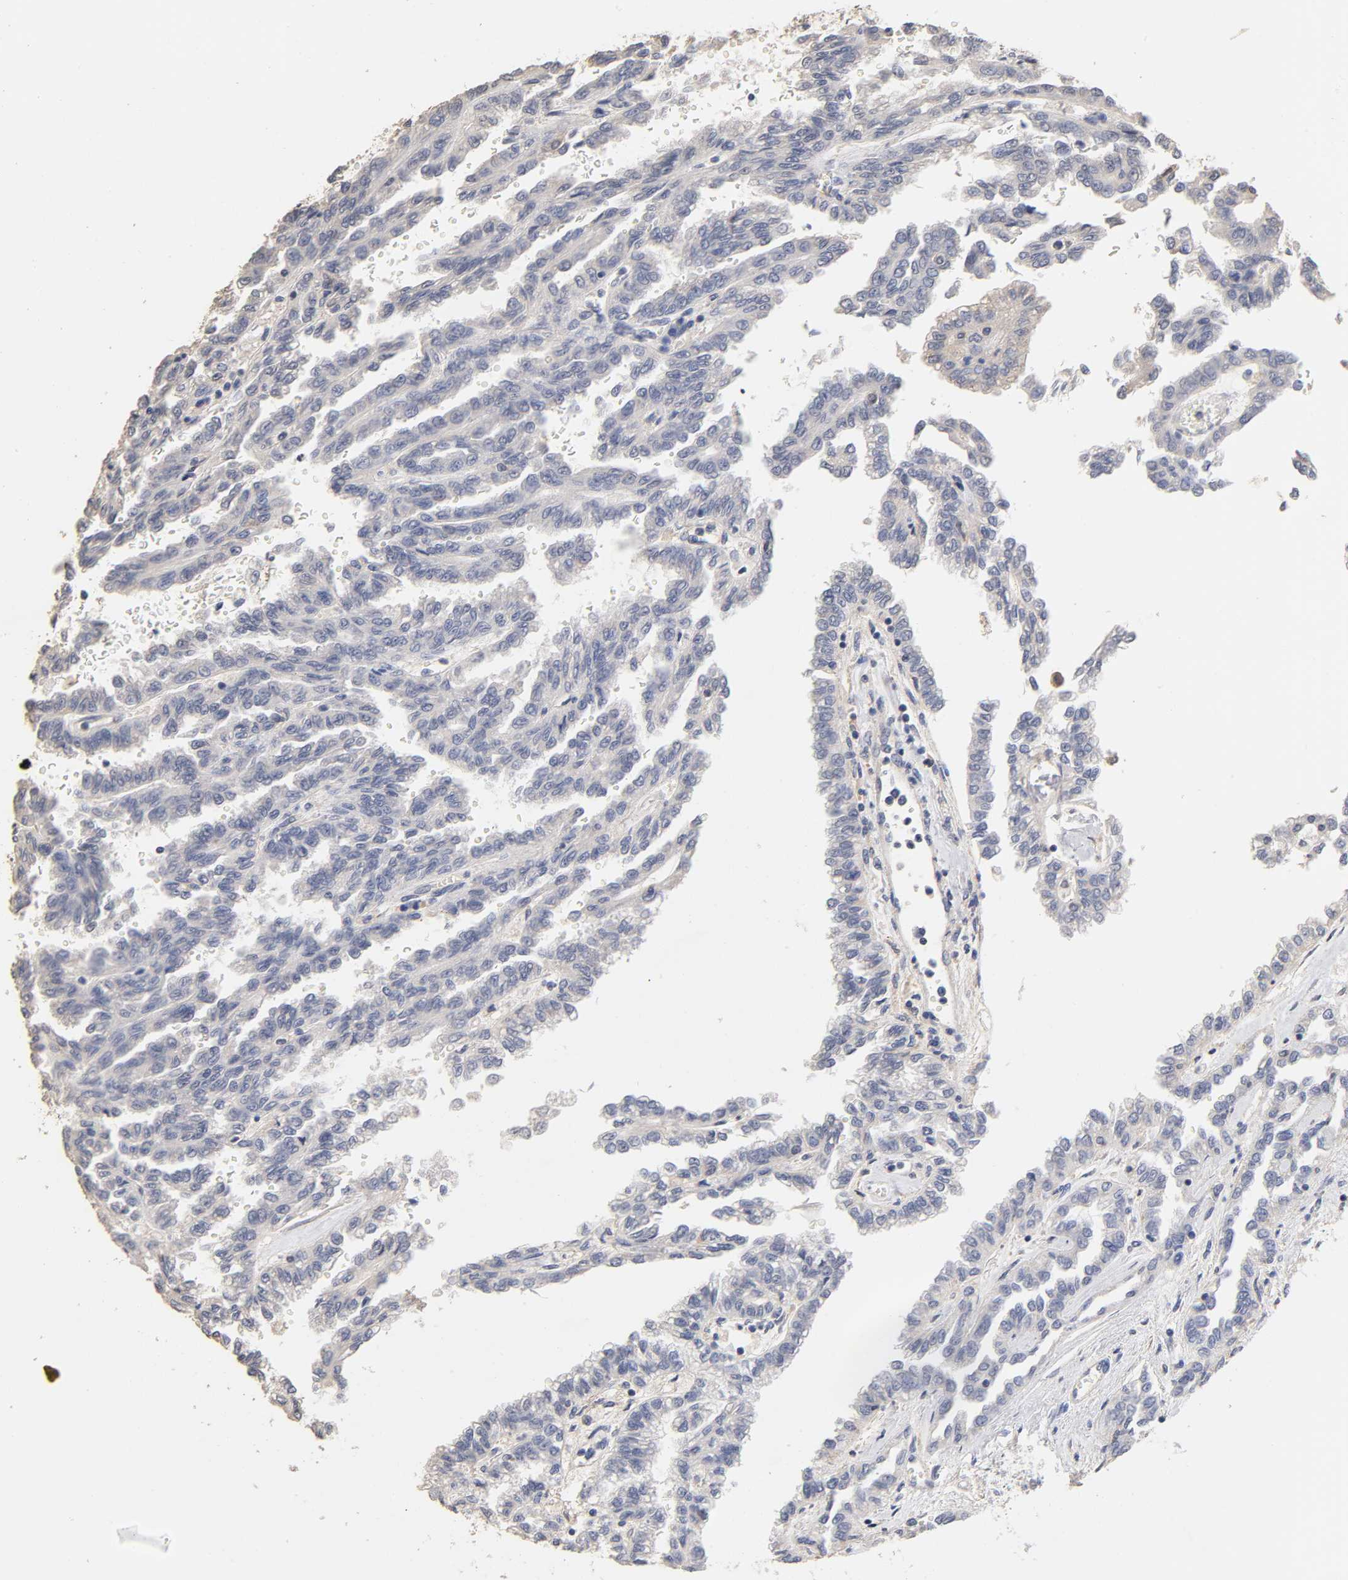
{"staining": {"intensity": "negative", "quantity": "none", "location": "none"}, "tissue": "renal cancer", "cell_type": "Tumor cells", "image_type": "cancer", "snomed": [{"axis": "morphology", "description": "Inflammation, NOS"}, {"axis": "morphology", "description": "Adenocarcinoma, NOS"}, {"axis": "topography", "description": "Kidney"}], "caption": "Renal cancer (adenocarcinoma) was stained to show a protein in brown. There is no significant expression in tumor cells. Brightfield microscopy of immunohistochemistry (IHC) stained with DAB (brown) and hematoxylin (blue), captured at high magnification.", "gene": "VSIG4", "patient": {"sex": "male", "age": 68}}